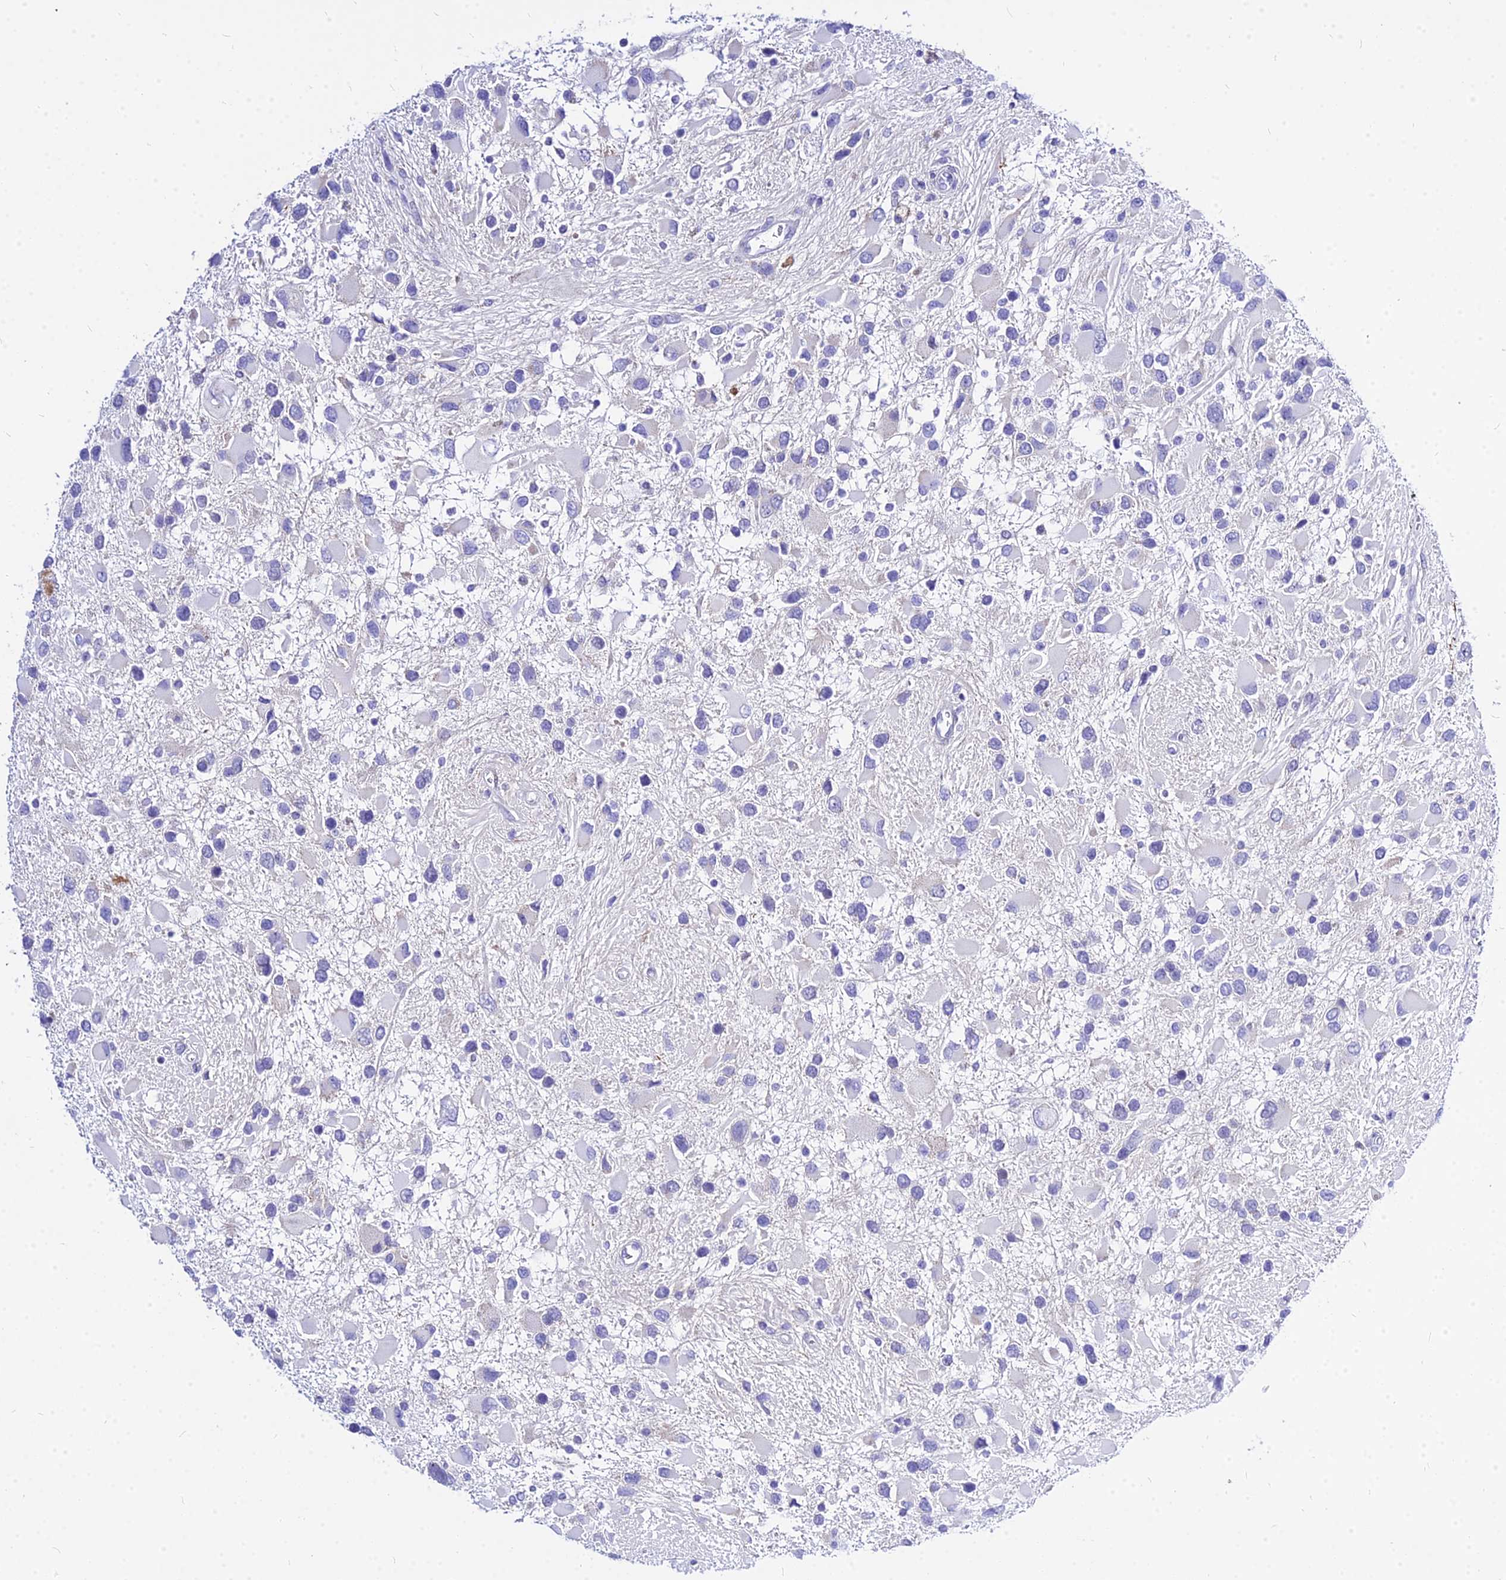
{"staining": {"intensity": "negative", "quantity": "none", "location": "none"}, "tissue": "glioma", "cell_type": "Tumor cells", "image_type": "cancer", "snomed": [{"axis": "morphology", "description": "Glioma, malignant, High grade"}, {"axis": "topography", "description": "Brain"}], "caption": "Glioma was stained to show a protein in brown. There is no significant expression in tumor cells.", "gene": "CARD18", "patient": {"sex": "male", "age": 53}}